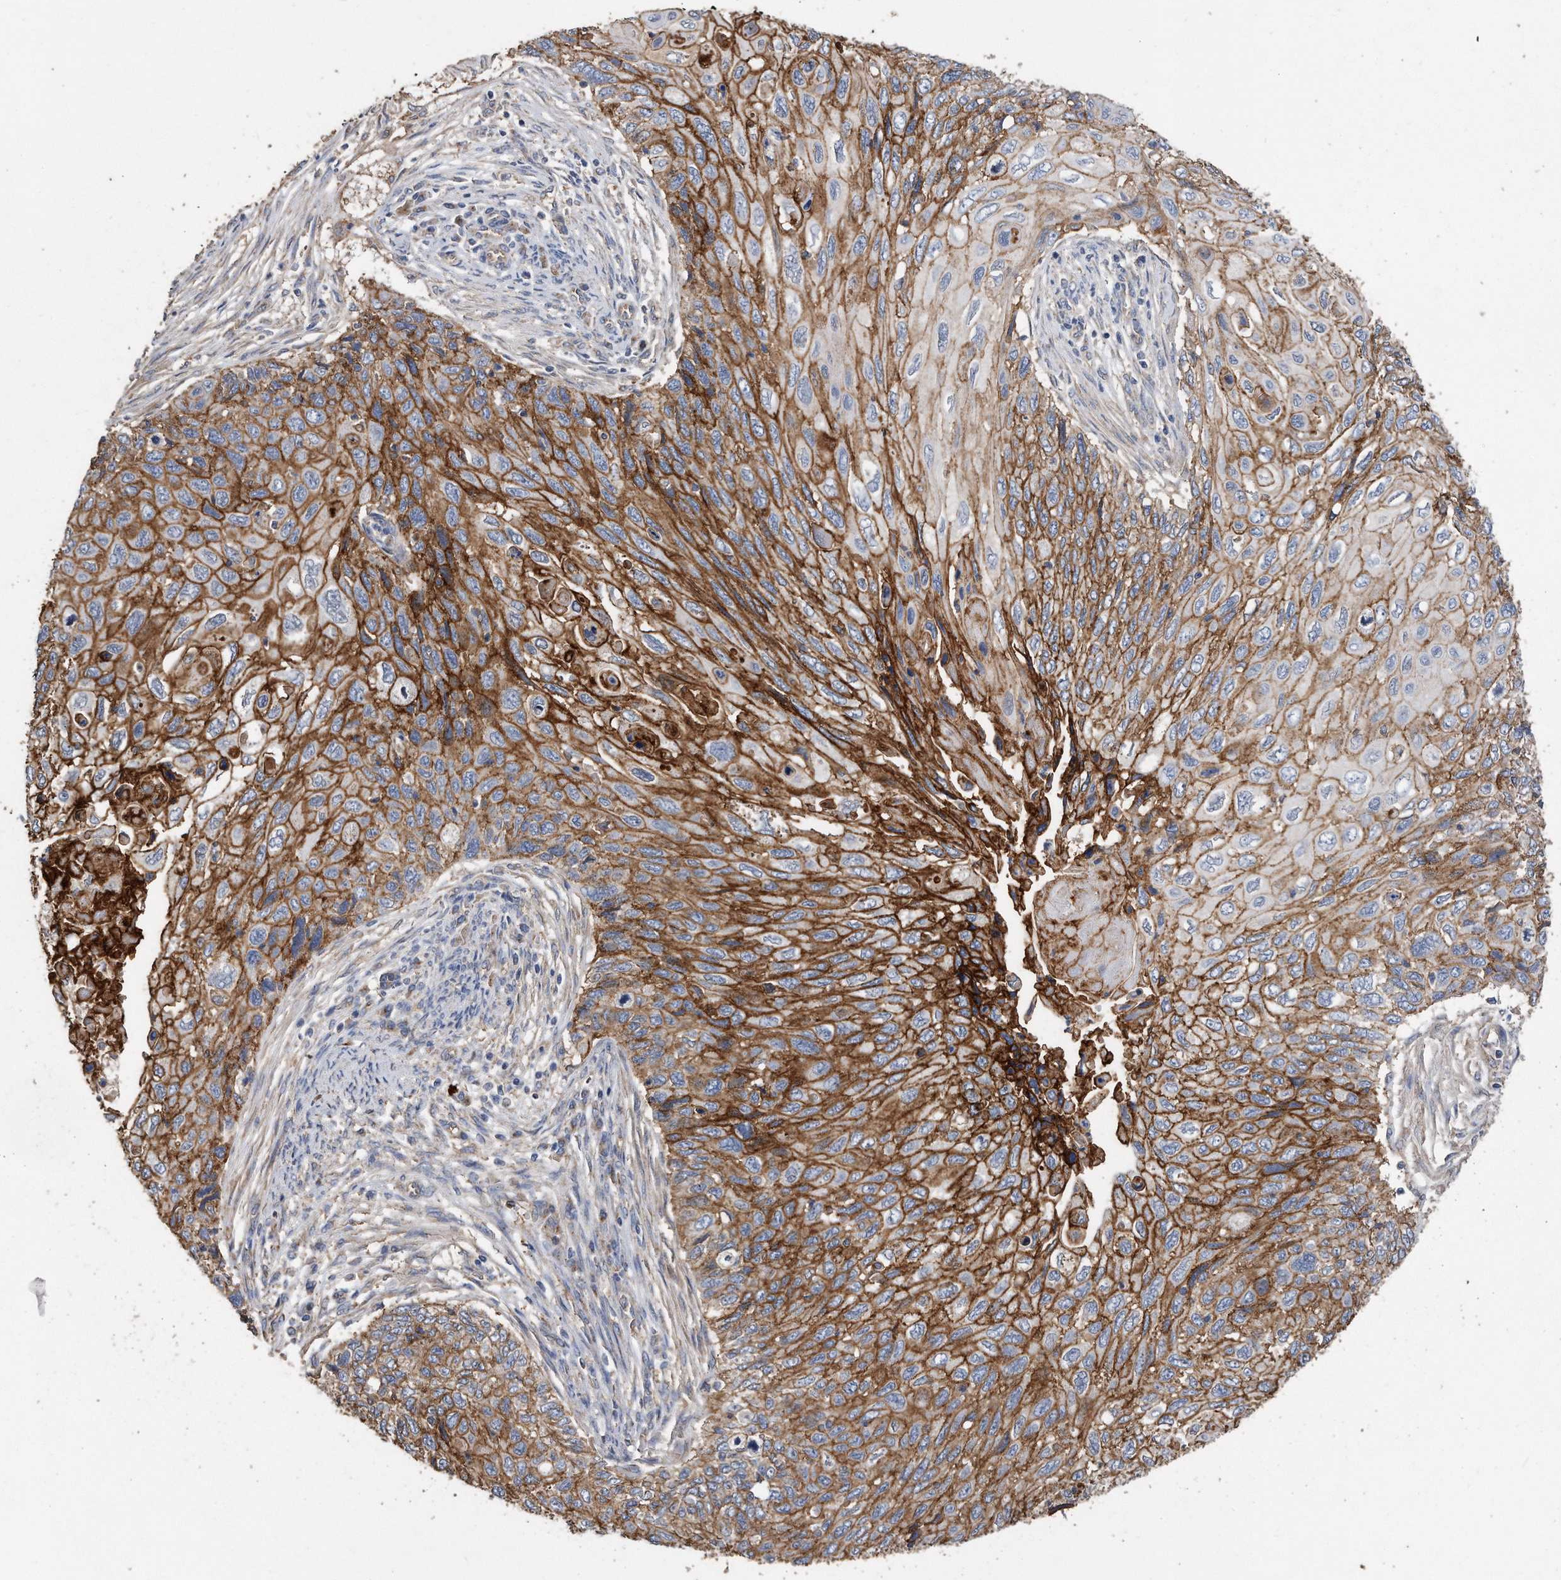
{"staining": {"intensity": "strong", "quantity": ">75%", "location": "cytoplasmic/membranous"}, "tissue": "cervical cancer", "cell_type": "Tumor cells", "image_type": "cancer", "snomed": [{"axis": "morphology", "description": "Squamous cell carcinoma, NOS"}, {"axis": "topography", "description": "Cervix"}], "caption": "A high-resolution photomicrograph shows IHC staining of squamous cell carcinoma (cervical), which displays strong cytoplasmic/membranous positivity in about >75% of tumor cells. (DAB (3,3'-diaminobenzidine) IHC with brightfield microscopy, high magnification).", "gene": "CDCP1", "patient": {"sex": "female", "age": 70}}